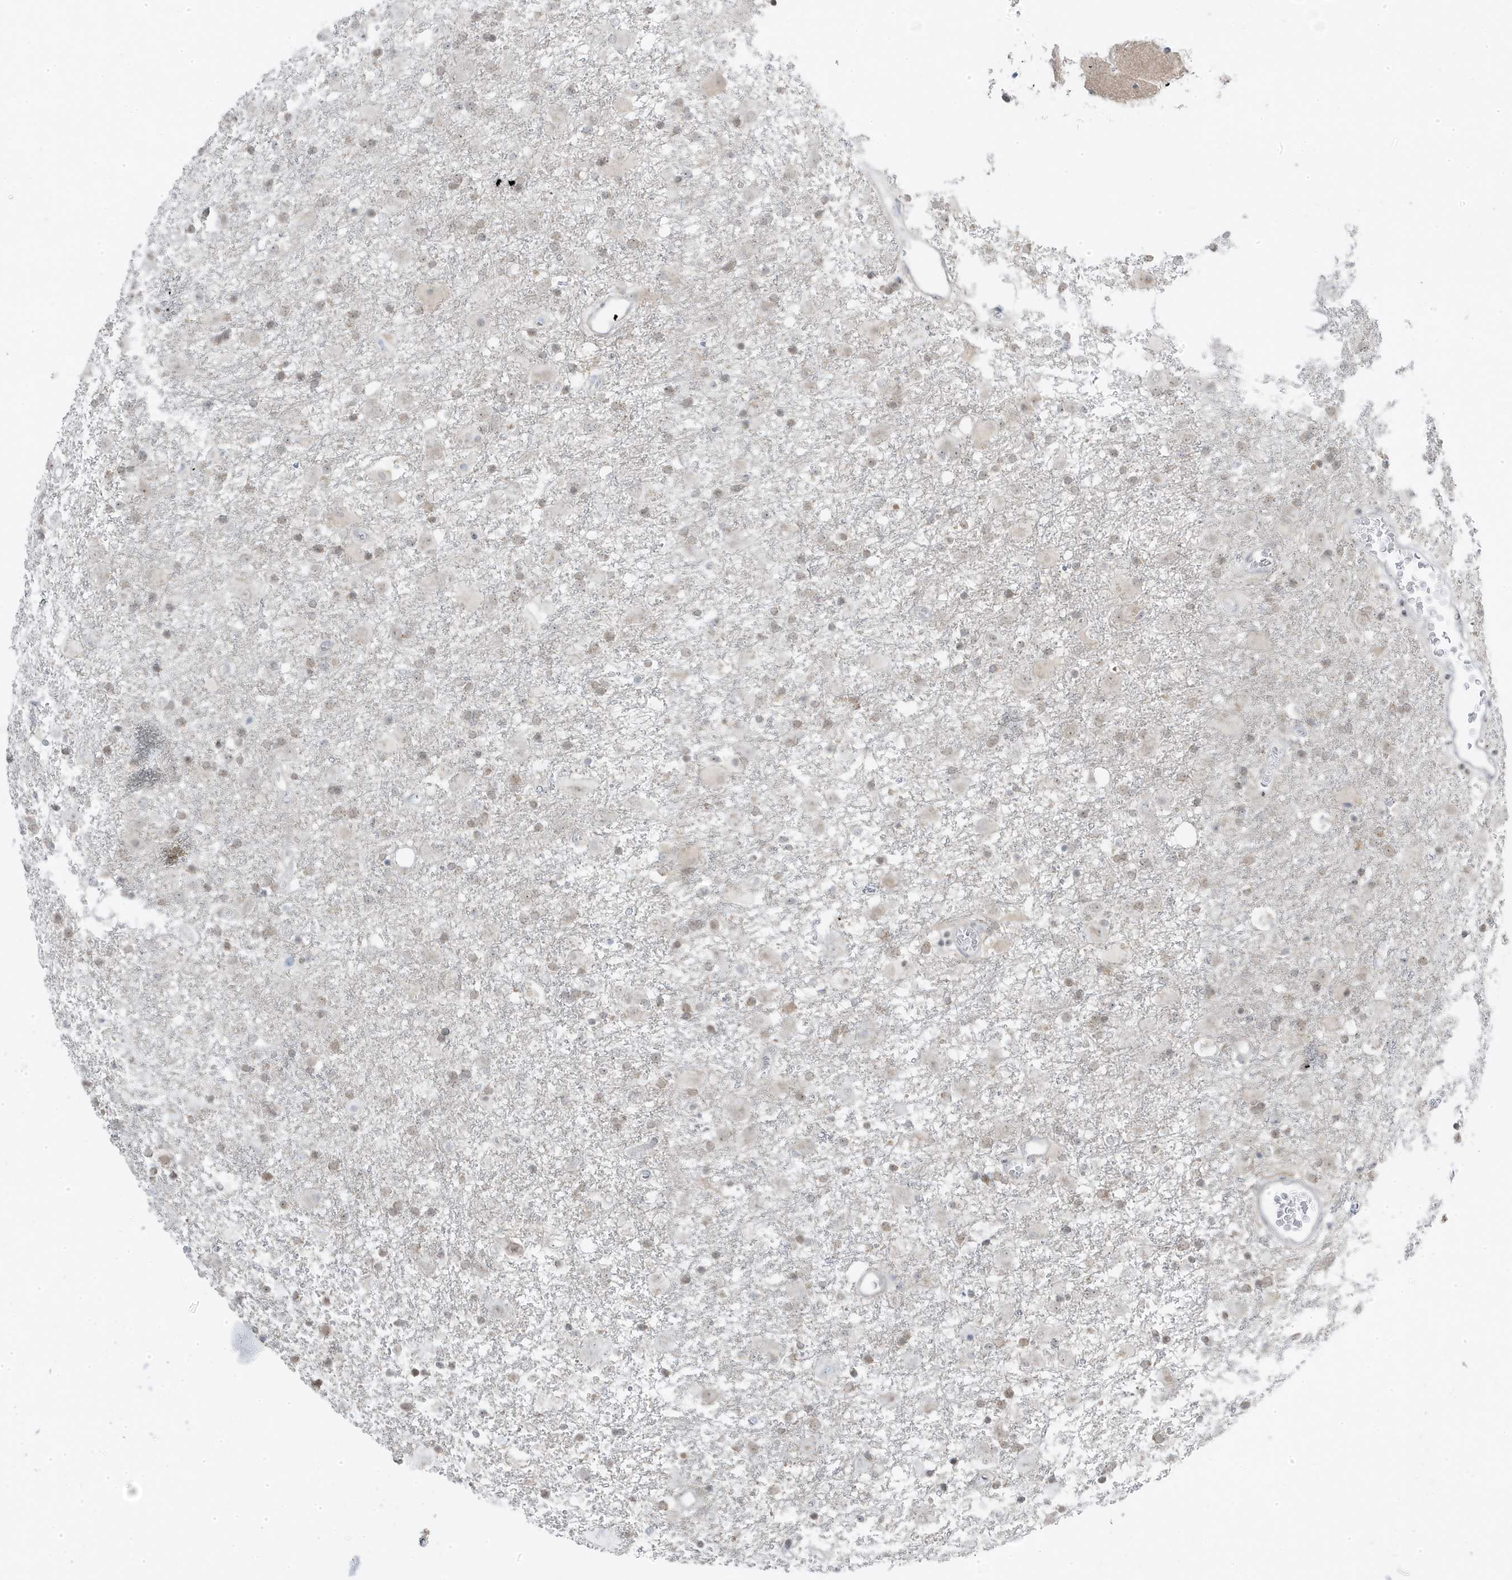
{"staining": {"intensity": "weak", "quantity": "25%-75%", "location": "nuclear"}, "tissue": "glioma", "cell_type": "Tumor cells", "image_type": "cancer", "snomed": [{"axis": "morphology", "description": "Glioma, malignant, Low grade"}, {"axis": "topography", "description": "Brain"}], "caption": "Immunohistochemical staining of glioma shows weak nuclear protein staining in approximately 25%-75% of tumor cells.", "gene": "TSEN15", "patient": {"sex": "male", "age": 65}}